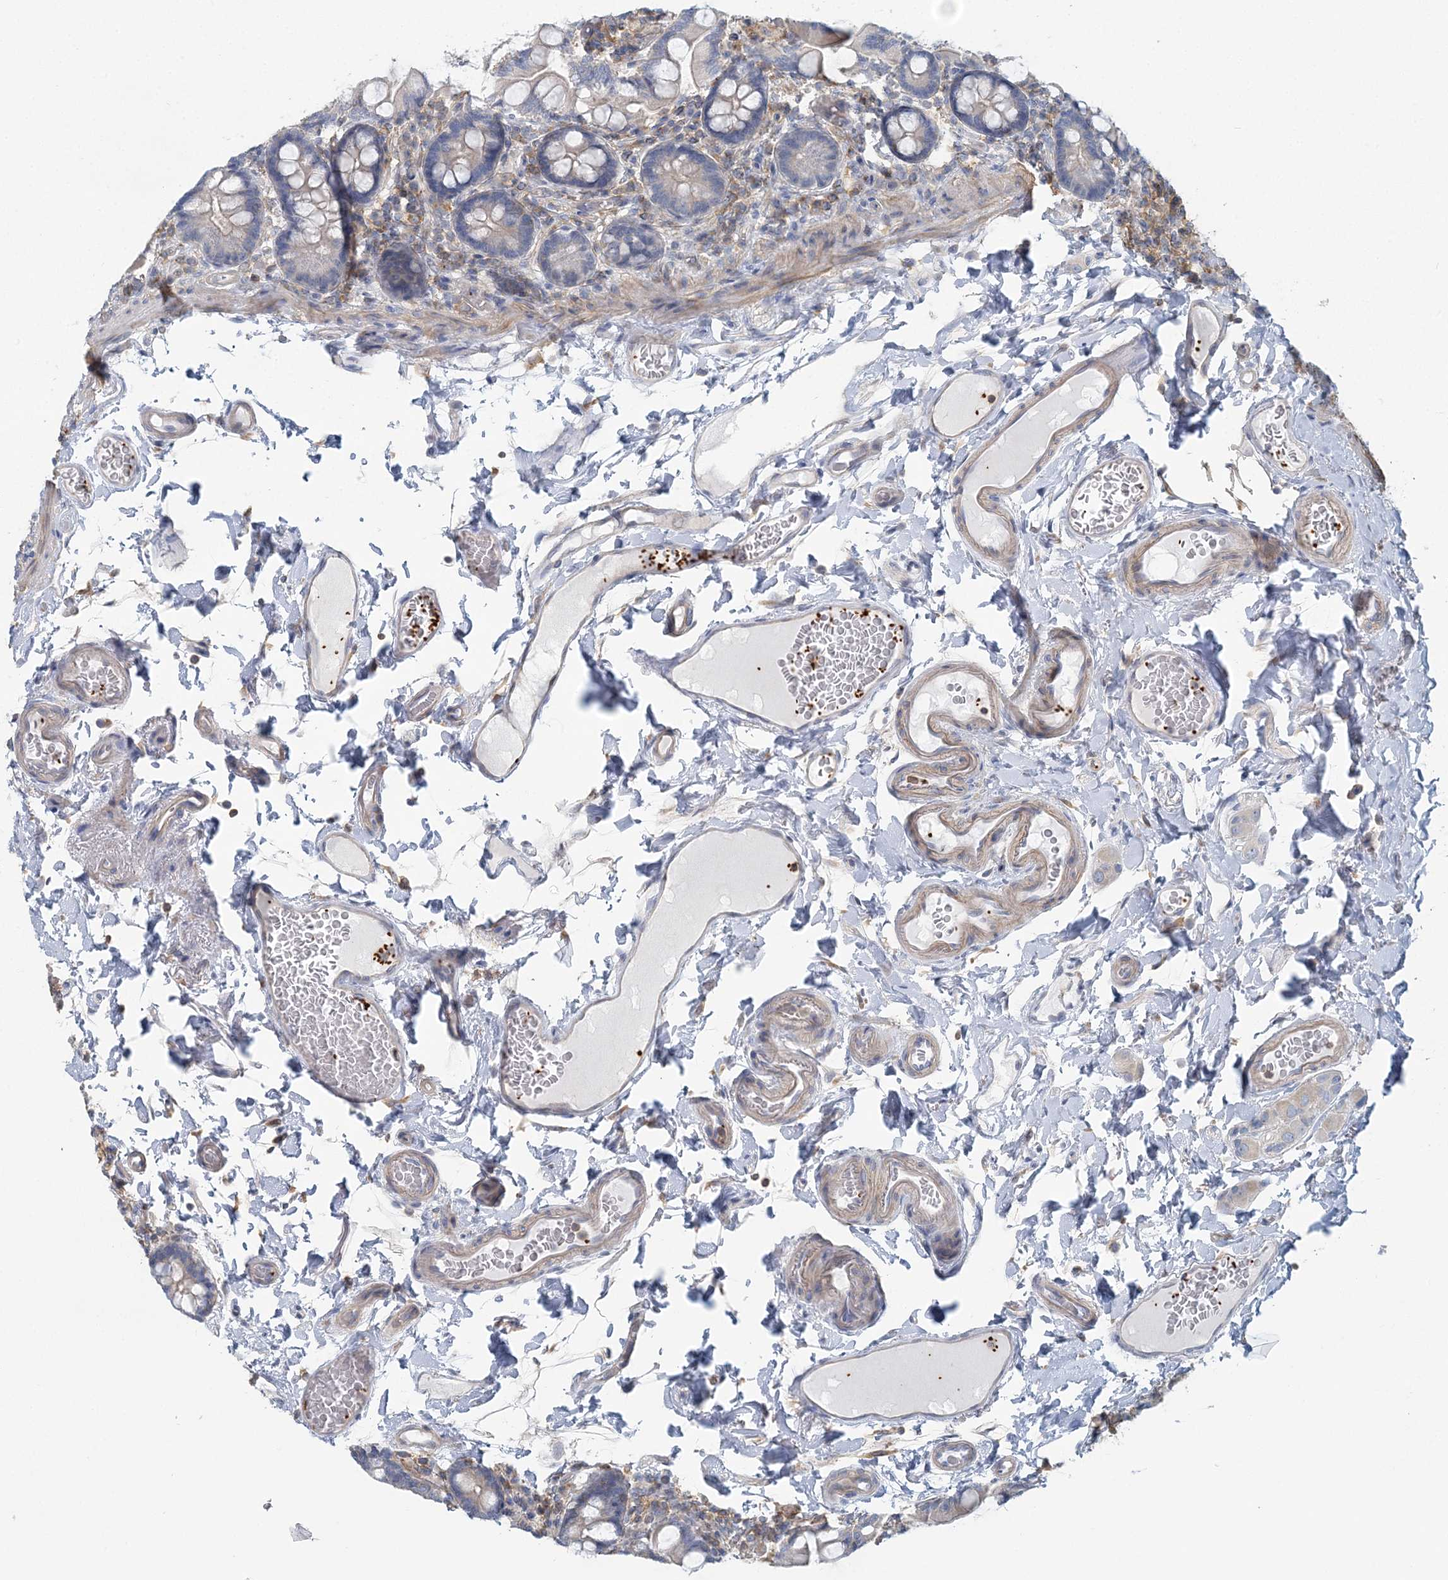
{"staining": {"intensity": "weak", "quantity": "25%-75%", "location": "cytoplasmic/membranous"}, "tissue": "small intestine", "cell_type": "Glandular cells", "image_type": "normal", "snomed": [{"axis": "morphology", "description": "Normal tissue, NOS"}, {"axis": "topography", "description": "Small intestine"}], "caption": "This image shows immunohistochemistry staining of unremarkable human small intestine, with low weak cytoplasmic/membranous expression in about 25%-75% of glandular cells.", "gene": "CUEDC2", "patient": {"sex": "female", "age": 64}}